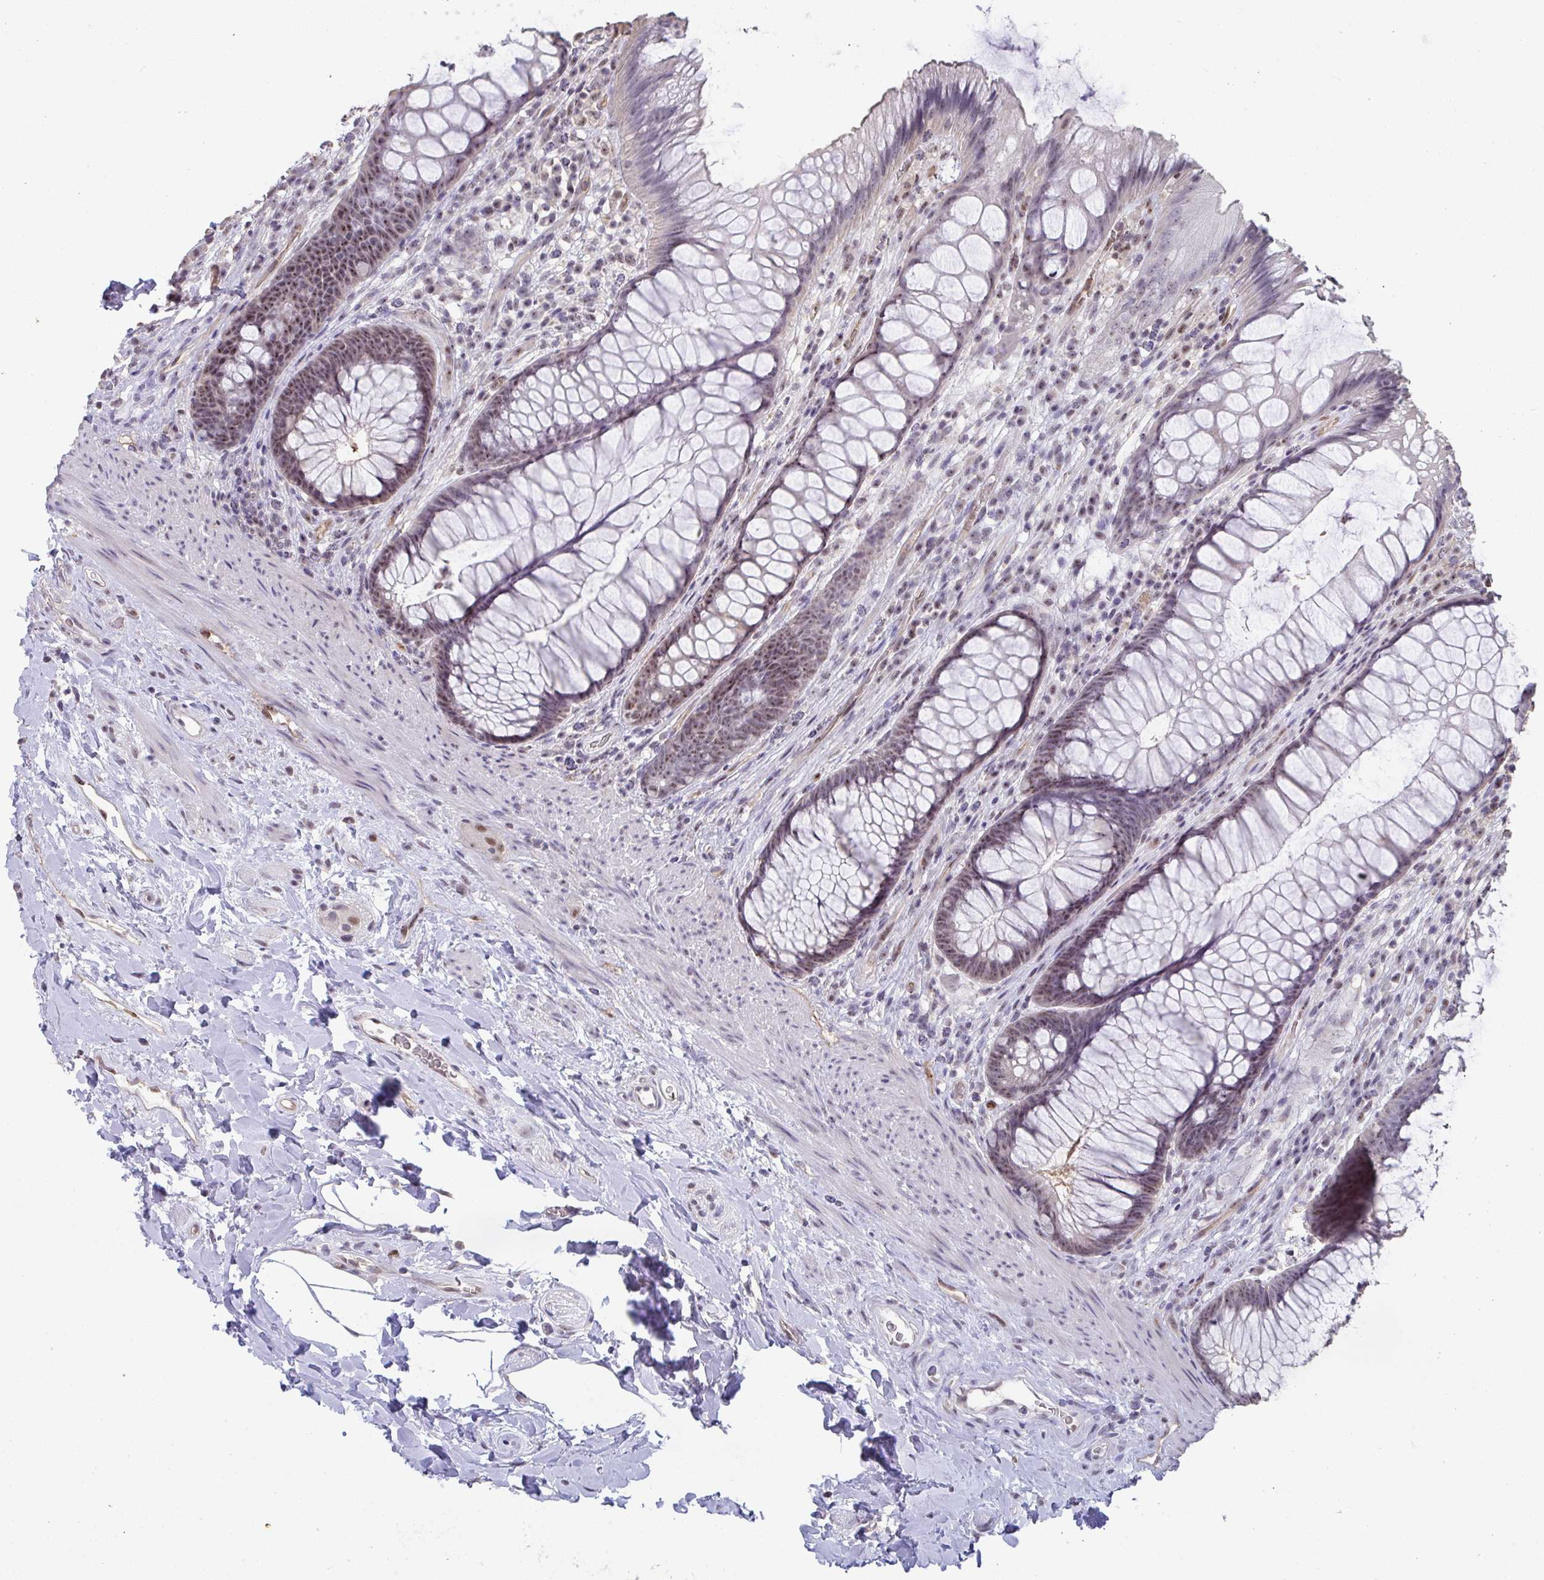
{"staining": {"intensity": "weak", "quantity": "25%-75%", "location": "nuclear"}, "tissue": "rectum", "cell_type": "Glandular cells", "image_type": "normal", "snomed": [{"axis": "morphology", "description": "Normal tissue, NOS"}, {"axis": "topography", "description": "Rectum"}], "caption": "A brown stain labels weak nuclear expression of a protein in glandular cells of normal human rectum. The staining was performed using DAB (3,3'-diaminobenzidine) to visualize the protein expression in brown, while the nuclei were stained in blue with hematoxylin (Magnification: 20x).", "gene": "SENP3", "patient": {"sex": "male", "age": 53}}